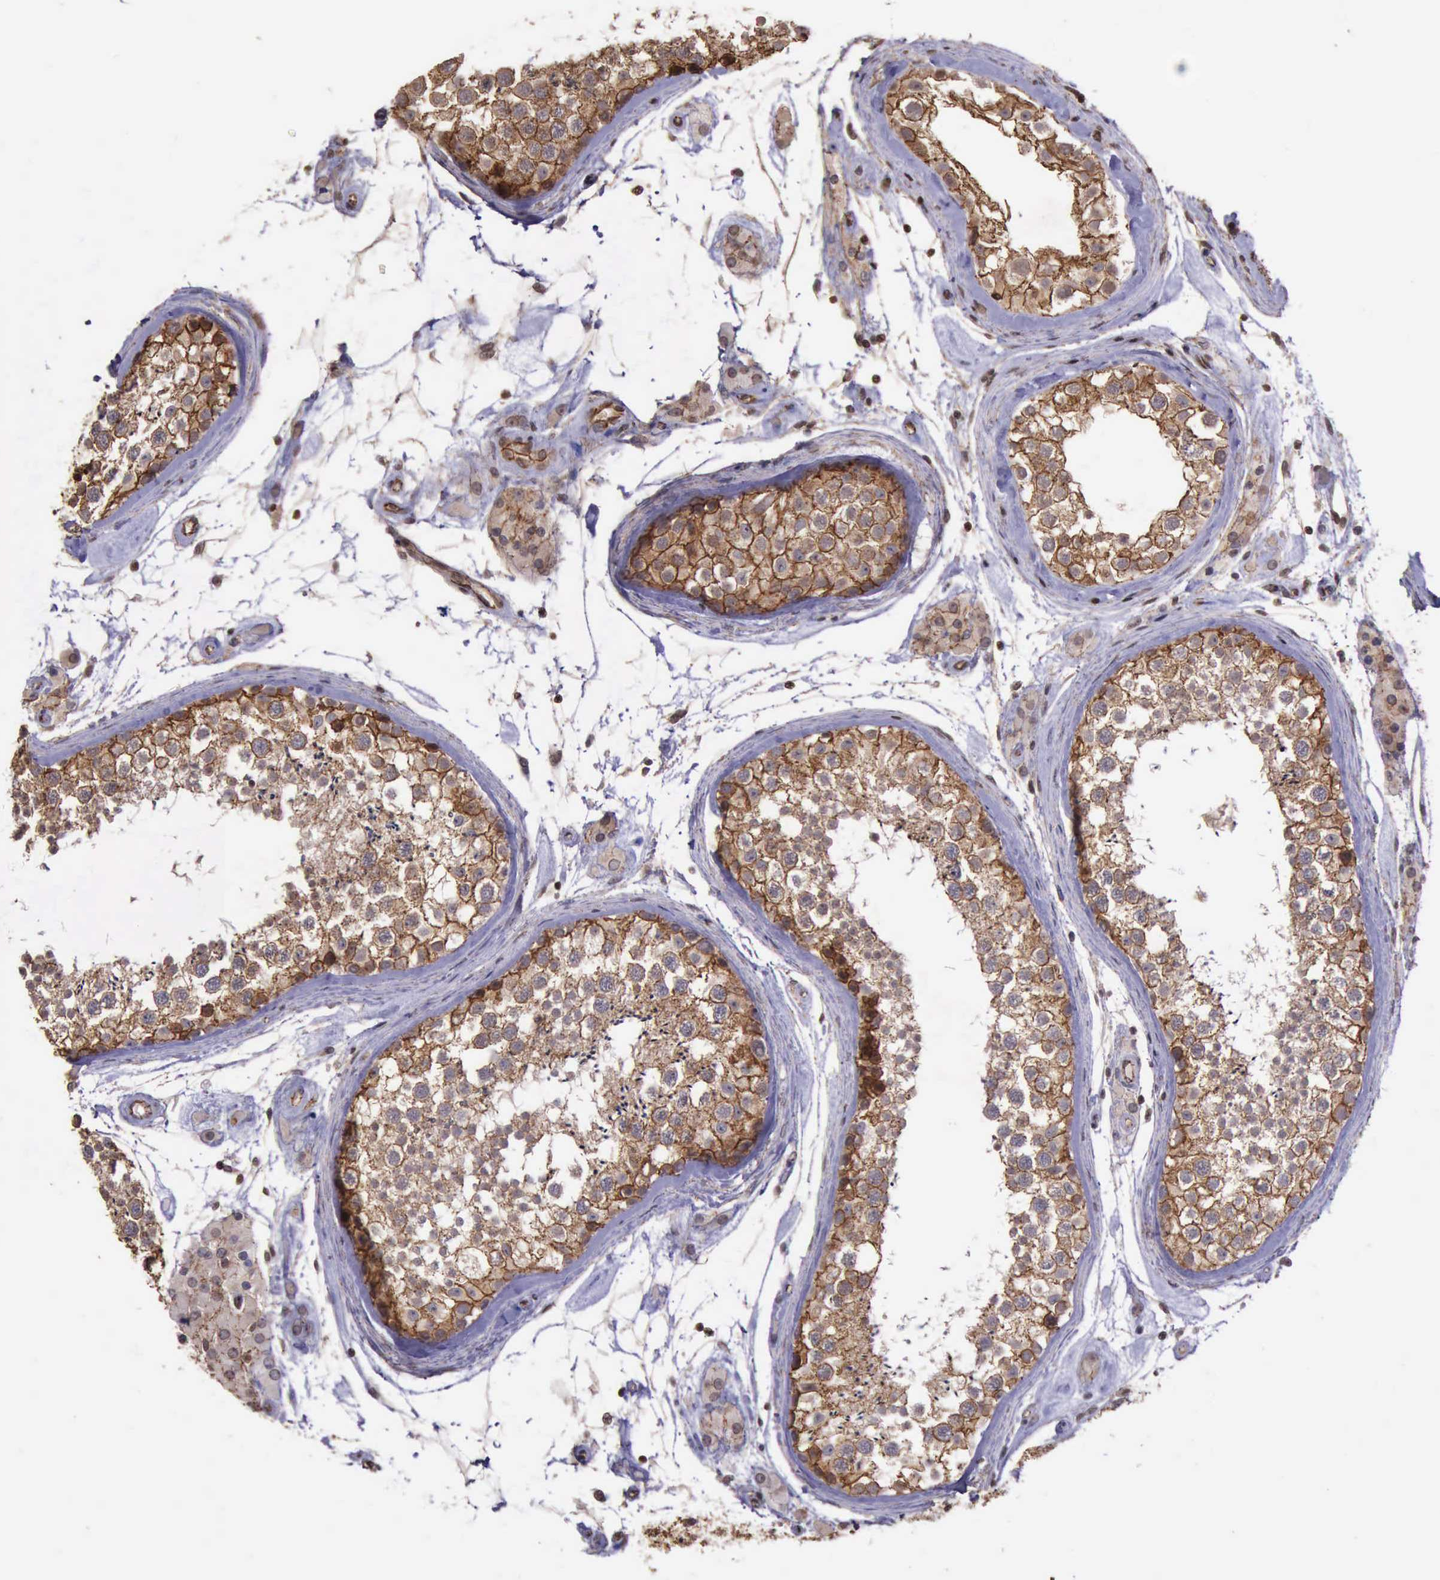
{"staining": {"intensity": "moderate", "quantity": ">75%", "location": "cytoplasmic/membranous"}, "tissue": "testis", "cell_type": "Cells in seminiferous ducts", "image_type": "normal", "snomed": [{"axis": "morphology", "description": "Normal tissue, NOS"}, {"axis": "topography", "description": "Testis"}], "caption": "Moderate cytoplasmic/membranous staining is appreciated in approximately >75% of cells in seminiferous ducts in unremarkable testis. Nuclei are stained in blue.", "gene": "CTNNB1", "patient": {"sex": "male", "age": 46}}